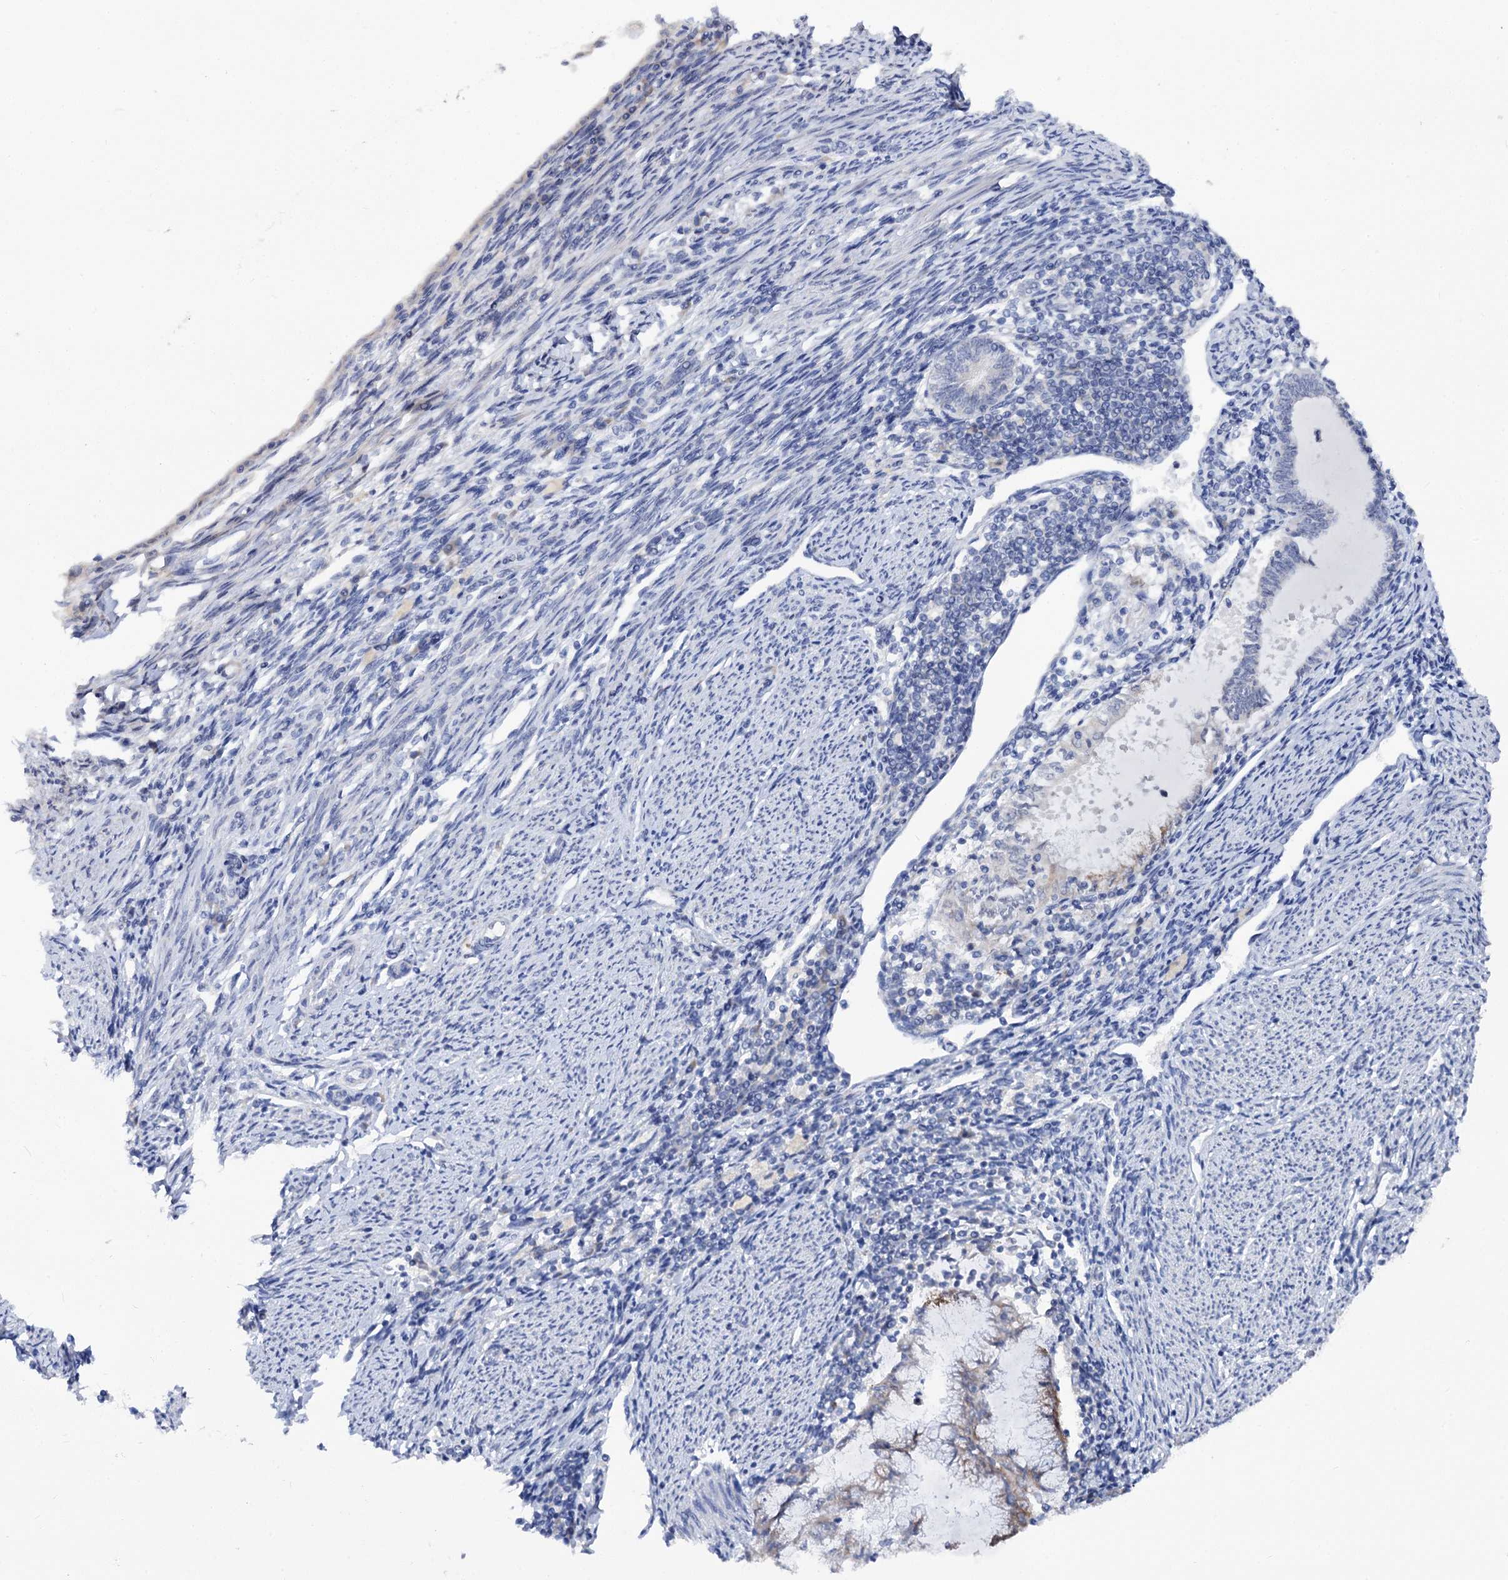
{"staining": {"intensity": "moderate", "quantity": "<25%", "location": "cytoplasmic/membranous"}, "tissue": "endometrial cancer", "cell_type": "Tumor cells", "image_type": "cancer", "snomed": [{"axis": "morphology", "description": "Adenocarcinoma, NOS"}, {"axis": "topography", "description": "Endometrium"}], "caption": "Endometrial cancer (adenocarcinoma) stained for a protein shows moderate cytoplasmic/membranous positivity in tumor cells.", "gene": "CAPRIN2", "patient": {"sex": "female", "age": 79}}